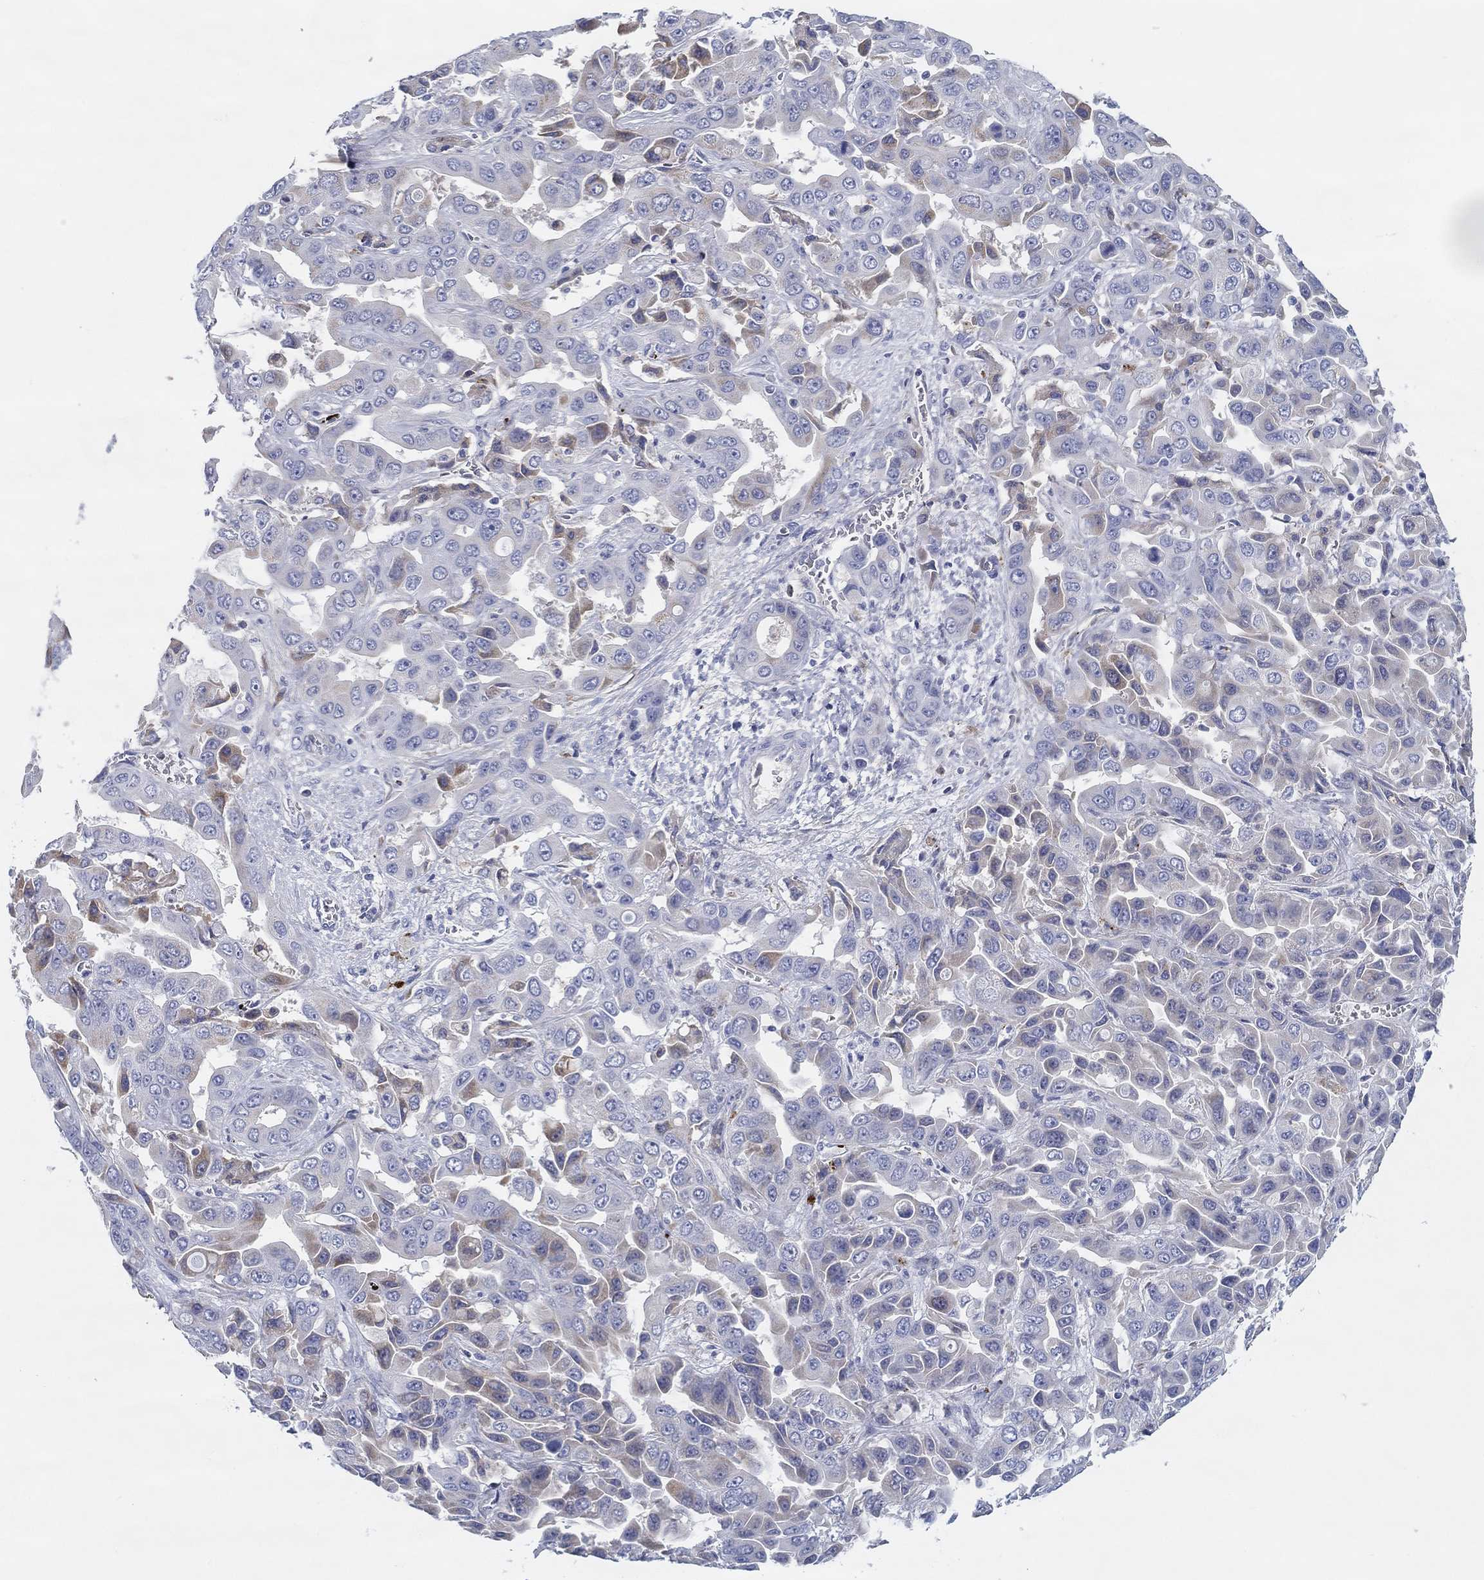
{"staining": {"intensity": "weak", "quantity": "<25%", "location": "cytoplasmic/membranous"}, "tissue": "liver cancer", "cell_type": "Tumor cells", "image_type": "cancer", "snomed": [{"axis": "morphology", "description": "Cholangiocarcinoma"}, {"axis": "topography", "description": "Liver"}], "caption": "Liver cholangiocarcinoma stained for a protein using immunohistochemistry (IHC) demonstrates no expression tumor cells.", "gene": "HAPLN4", "patient": {"sex": "female", "age": 52}}